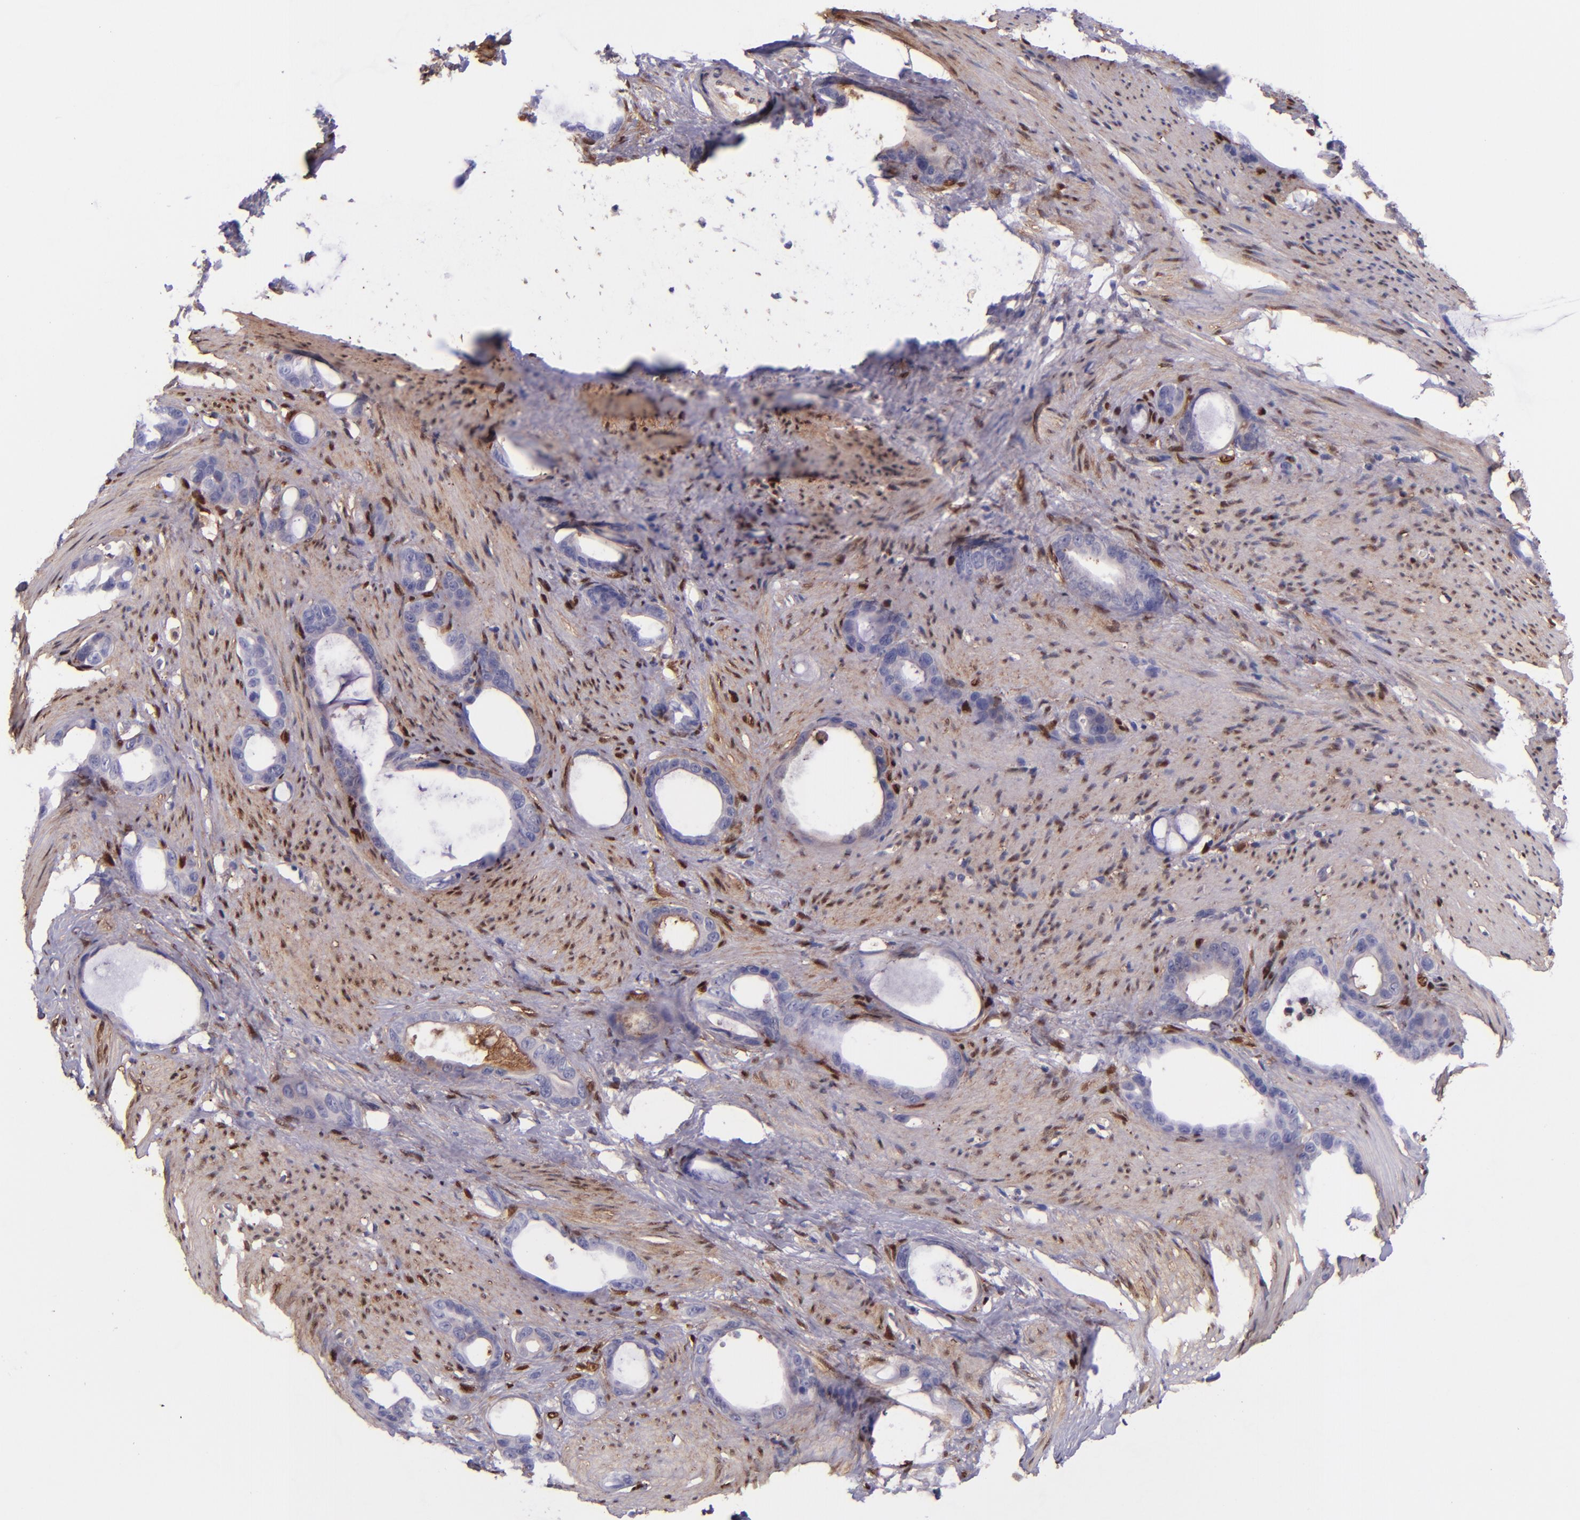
{"staining": {"intensity": "negative", "quantity": "none", "location": "none"}, "tissue": "stomach cancer", "cell_type": "Tumor cells", "image_type": "cancer", "snomed": [{"axis": "morphology", "description": "Adenocarcinoma, NOS"}, {"axis": "topography", "description": "Stomach"}], "caption": "Tumor cells show no significant protein expression in stomach cancer (adenocarcinoma). Nuclei are stained in blue.", "gene": "LGALS1", "patient": {"sex": "female", "age": 75}}